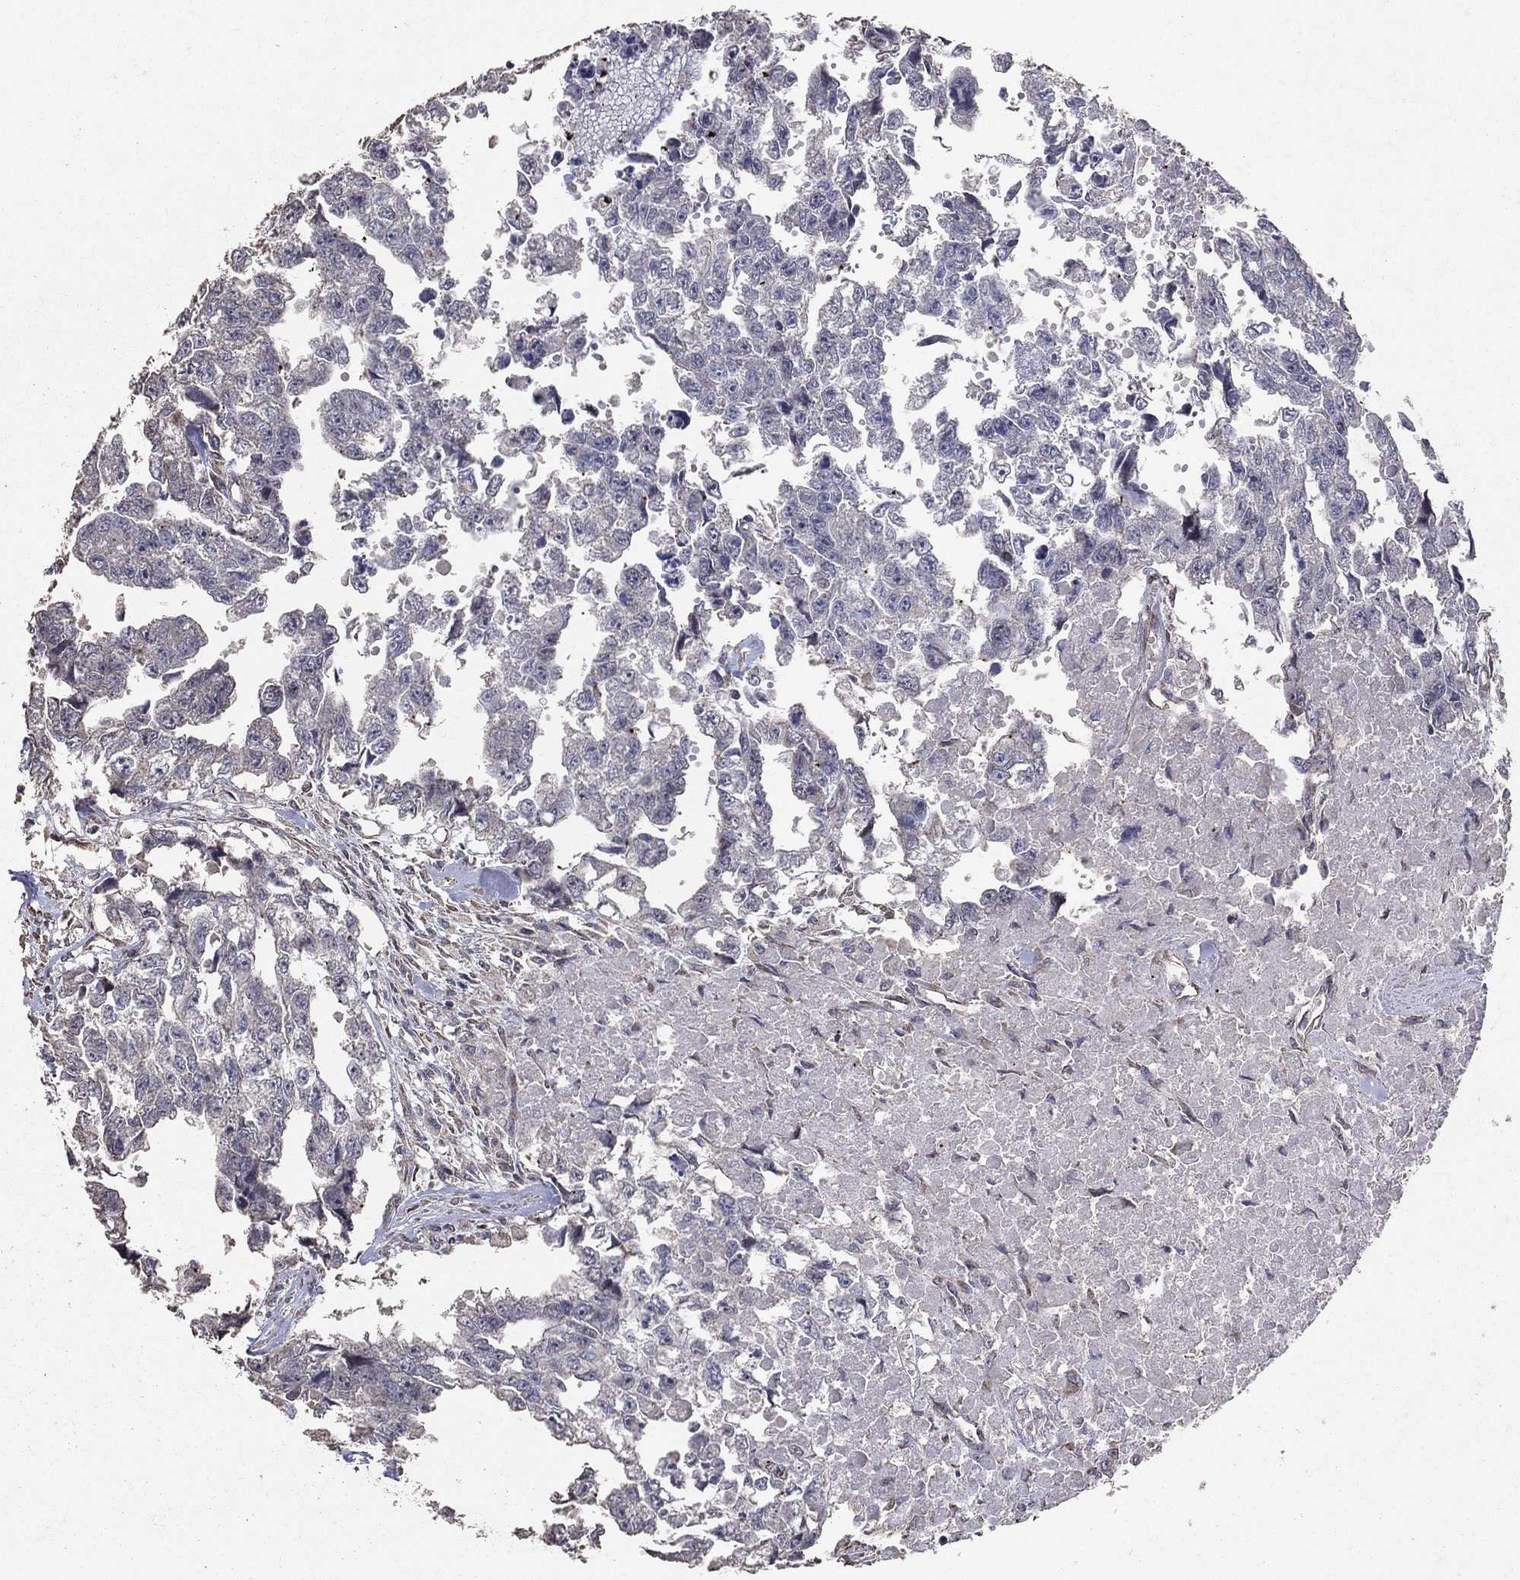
{"staining": {"intensity": "negative", "quantity": "none", "location": "none"}, "tissue": "testis cancer", "cell_type": "Tumor cells", "image_type": "cancer", "snomed": [{"axis": "morphology", "description": "Carcinoma, Embryonal, NOS"}, {"axis": "morphology", "description": "Teratoma, malignant, NOS"}, {"axis": "topography", "description": "Testis"}], "caption": "This is an immunohistochemistry (IHC) photomicrograph of testis cancer. There is no staining in tumor cells.", "gene": "LY6K", "patient": {"sex": "male", "age": 44}}